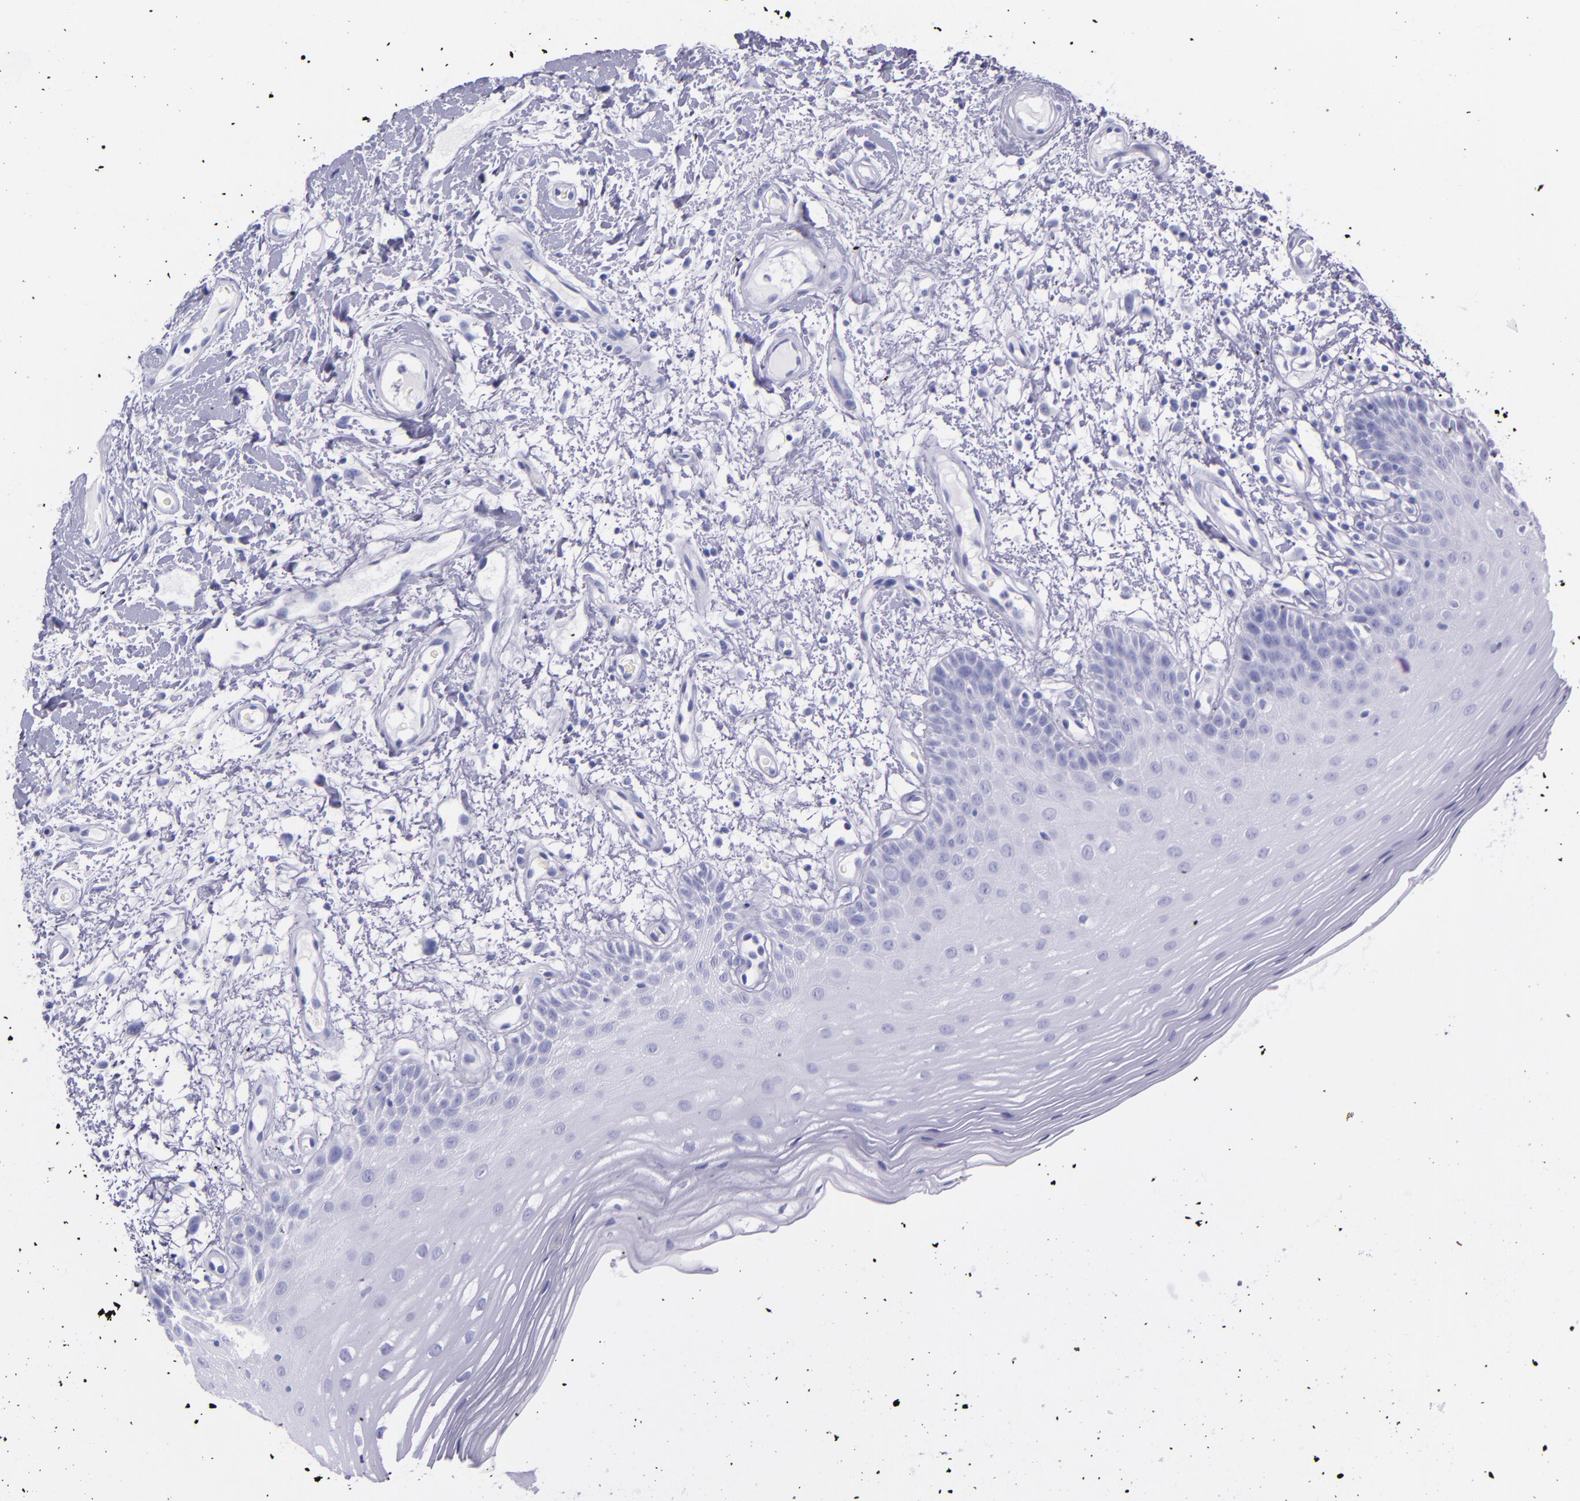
{"staining": {"intensity": "negative", "quantity": "none", "location": "none"}, "tissue": "oral mucosa", "cell_type": "Squamous epithelial cells", "image_type": "normal", "snomed": [{"axis": "morphology", "description": "Normal tissue, NOS"}, {"axis": "morphology", "description": "Squamous cell carcinoma, NOS"}, {"axis": "topography", "description": "Skeletal muscle"}, {"axis": "topography", "description": "Oral tissue"}, {"axis": "topography", "description": "Head-Neck"}], "caption": "This image is of benign oral mucosa stained with immunohistochemistry to label a protein in brown with the nuclei are counter-stained blue. There is no staining in squamous epithelial cells.", "gene": "SFTPA2", "patient": {"sex": "male", "age": 71}}